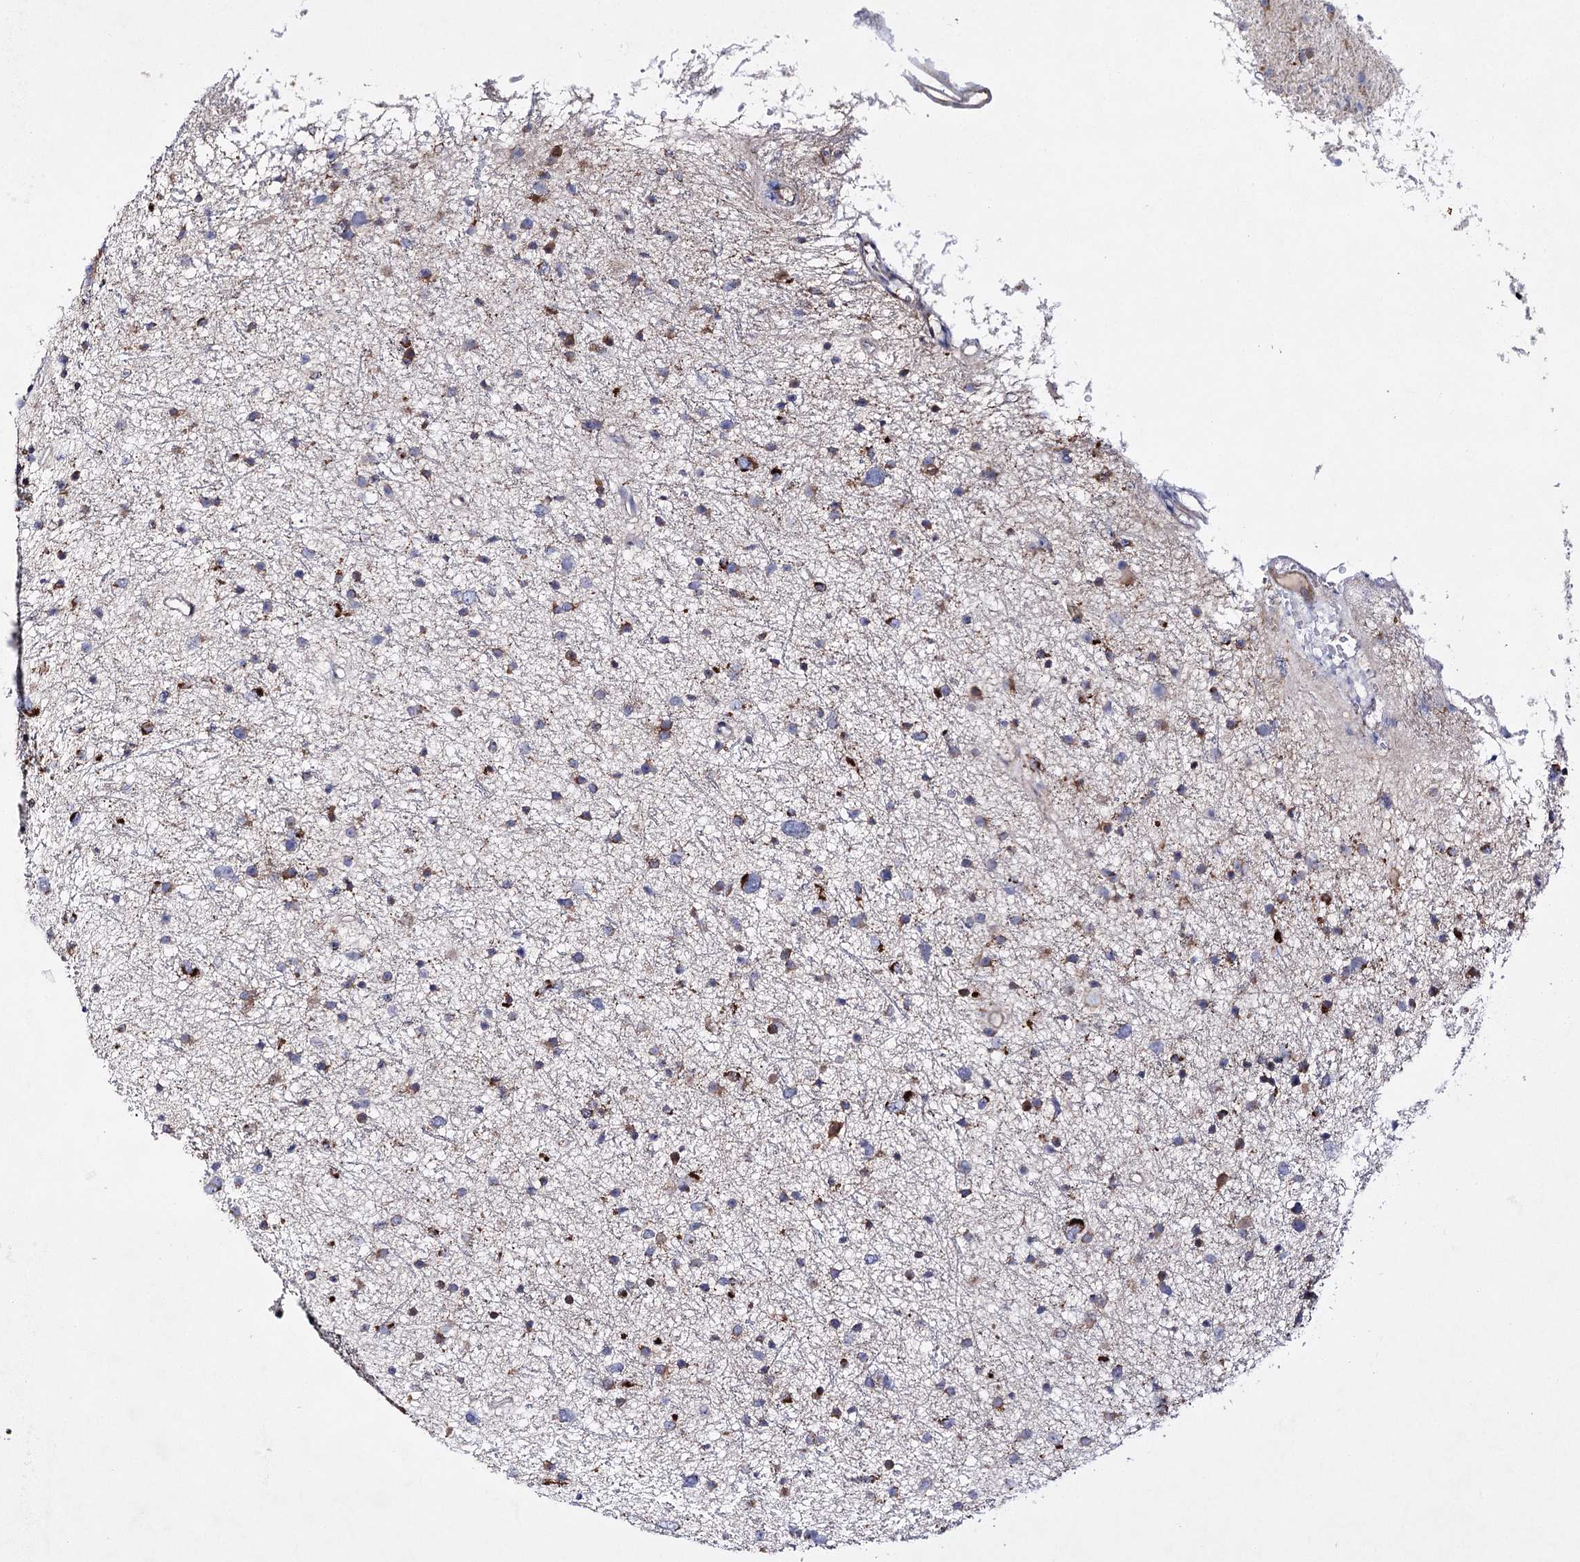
{"staining": {"intensity": "moderate", "quantity": "25%-75%", "location": "cytoplasmic/membranous"}, "tissue": "glioma", "cell_type": "Tumor cells", "image_type": "cancer", "snomed": [{"axis": "morphology", "description": "Glioma, malignant, Low grade"}, {"axis": "topography", "description": "Cerebral cortex"}], "caption": "A histopathology image showing moderate cytoplasmic/membranous positivity in about 25%-75% of tumor cells in glioma, as visualized by brown immunohistochemical staining.", "gene": "COX15", "patient": {"sex": "female", "age": 39}}